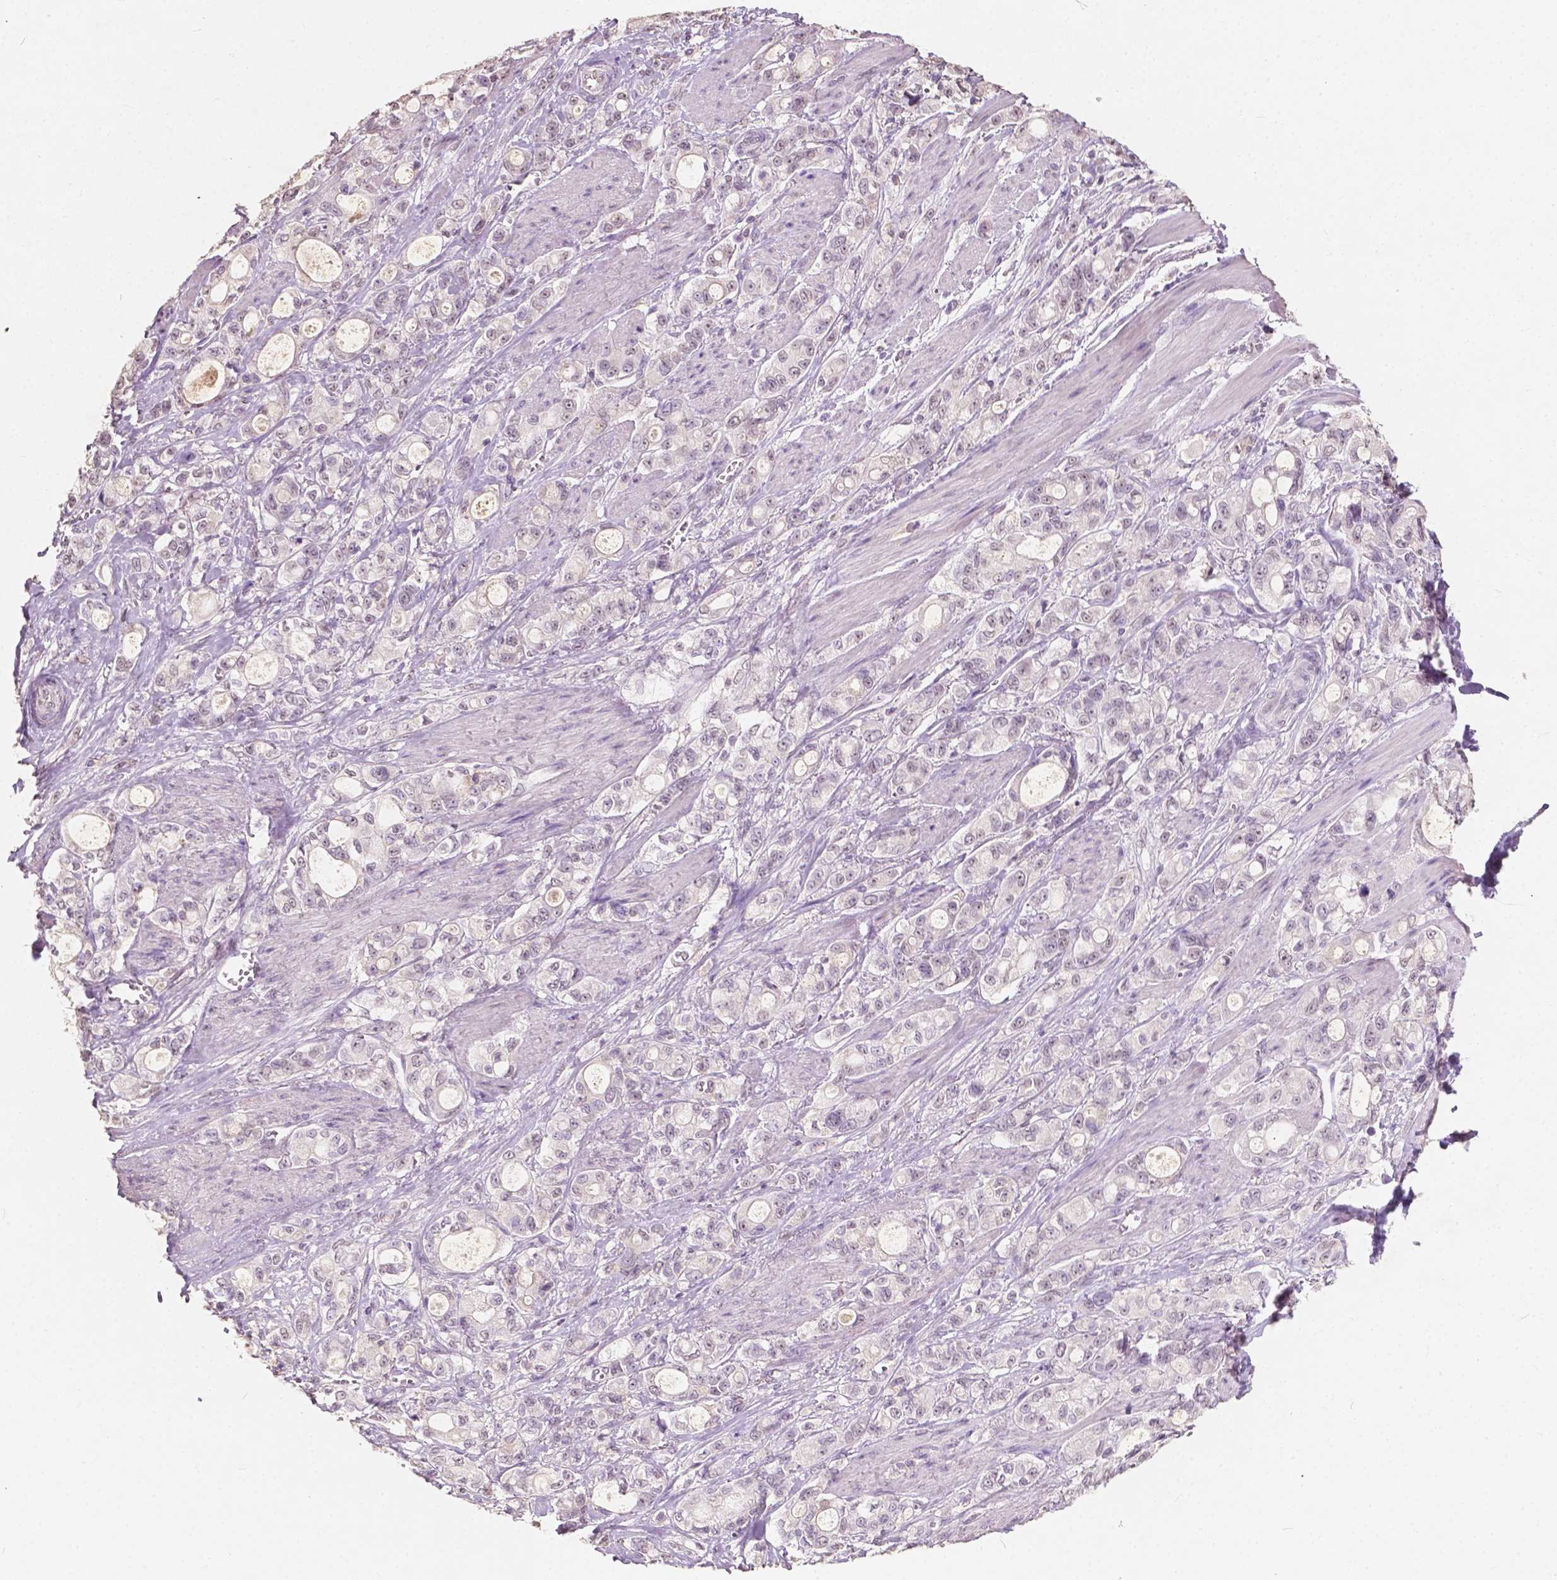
{"staining": {"intensity": "negative", "quantity": "none", "location": "none"}, "tissue": "stomach cancer", "cell_type": "Tumor cells", "image_type": "cancer", "snomed": [{"axis": "morphology", "description": "Adenocarcinoma, NOS"}, {"axis": "topography", "description": "Stomach"}], "caption": "IHC of human stomach cancer (adenocarcinoma) displays no staining in tumor cells.", "gene": "SOX15", "patient": {"sex": "male", "age": 63}}